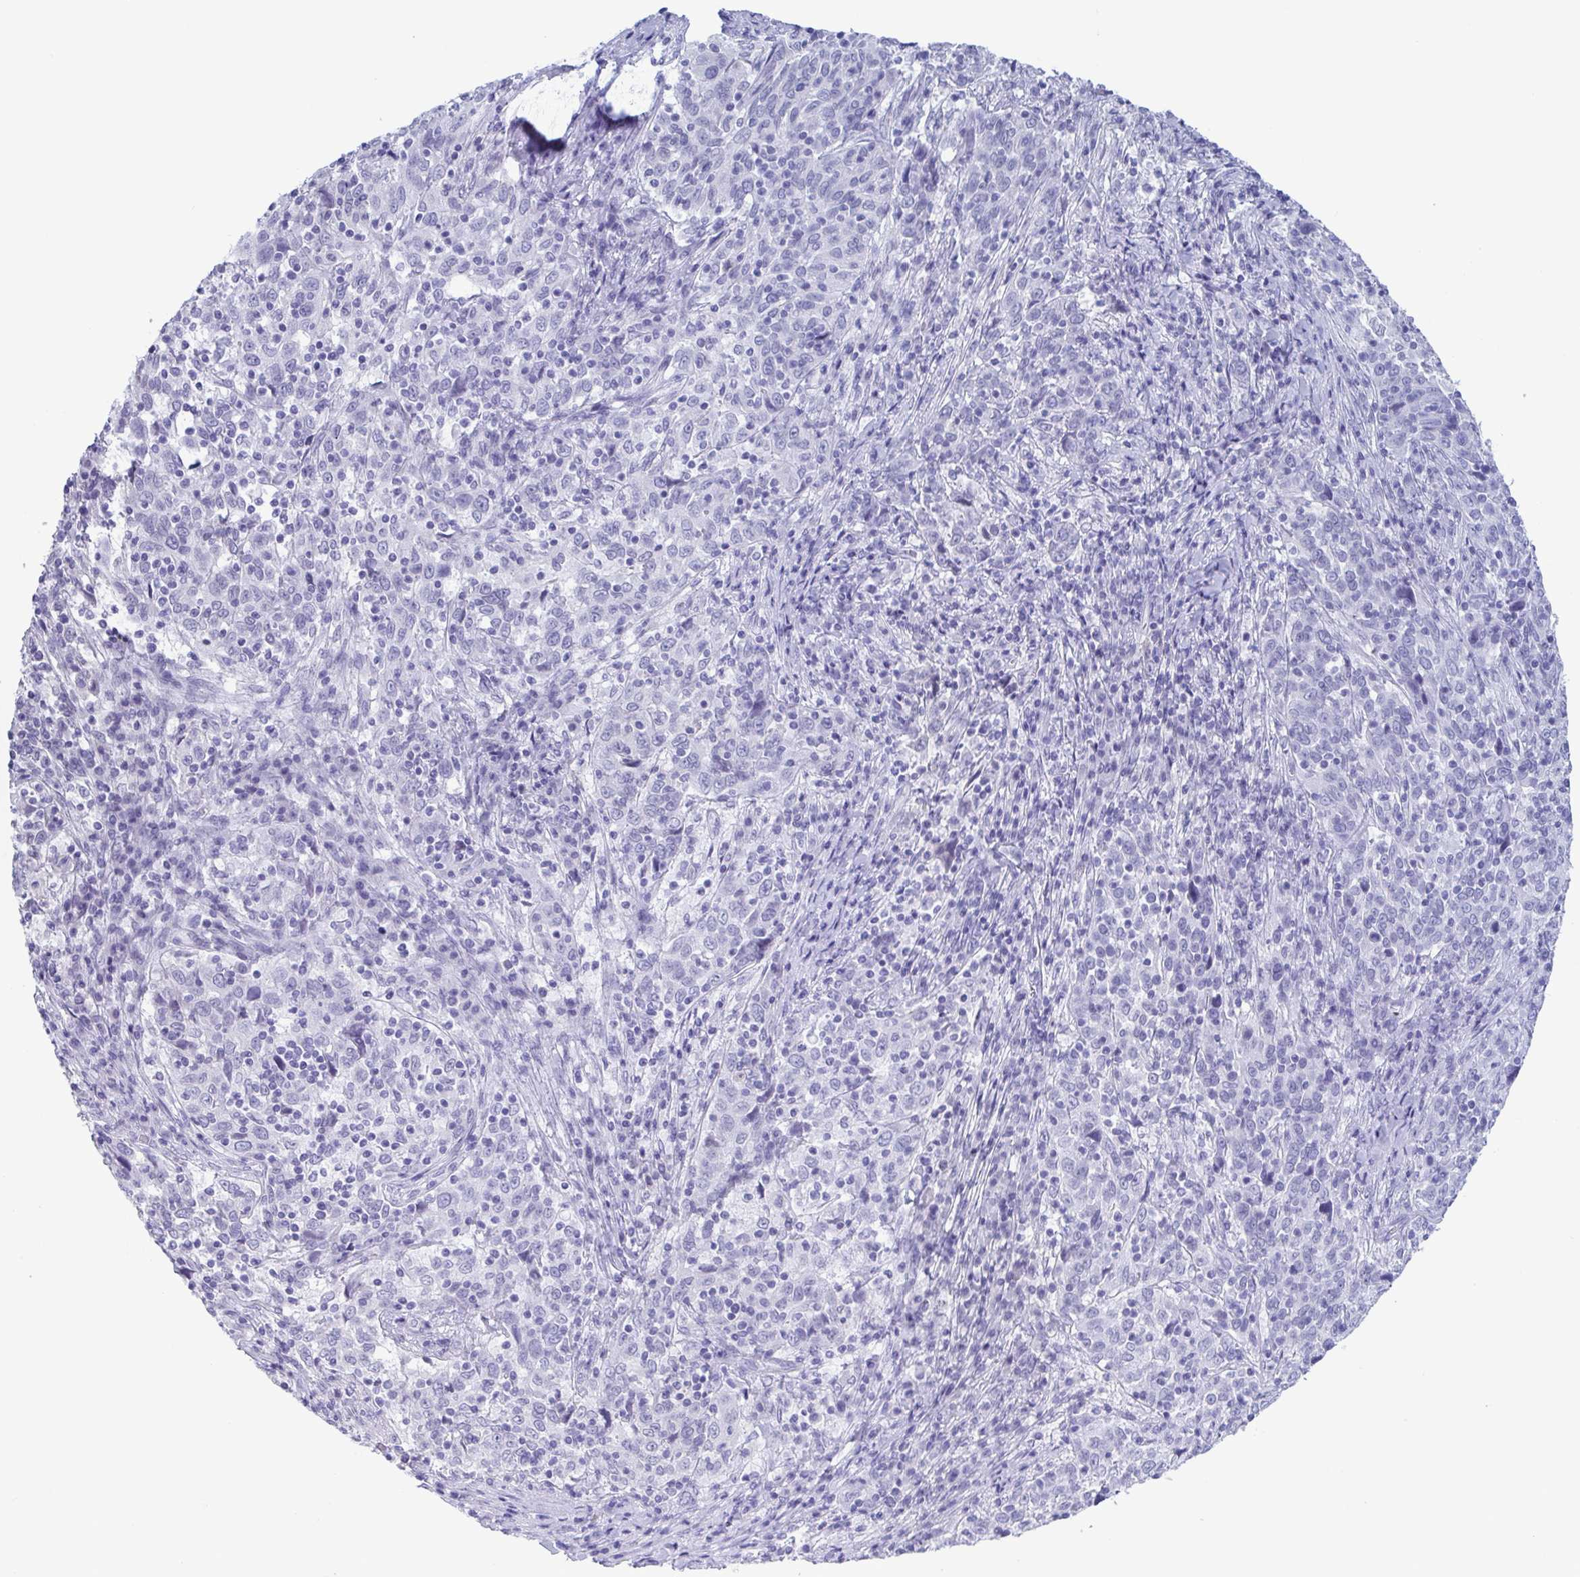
{"staining": {"intensity": "negative", "quantity": "none", "location": "none"}, "tissue": "cervical cancer", "cell_type": "Tumor cells", "image_type": "cancer", "snomed": [{"axis": "morphology", "description": "Squamous cell carcinoma, NOS"}, {"axis": "topography", "description": "Cervix"}], "caption": "This is an IHC histopathology image of squamous cell carcinoma (cervical). There is no positivity in tumor cells.", "gene": "CDX4", "patient": {"sex": "female", "age": 46}}